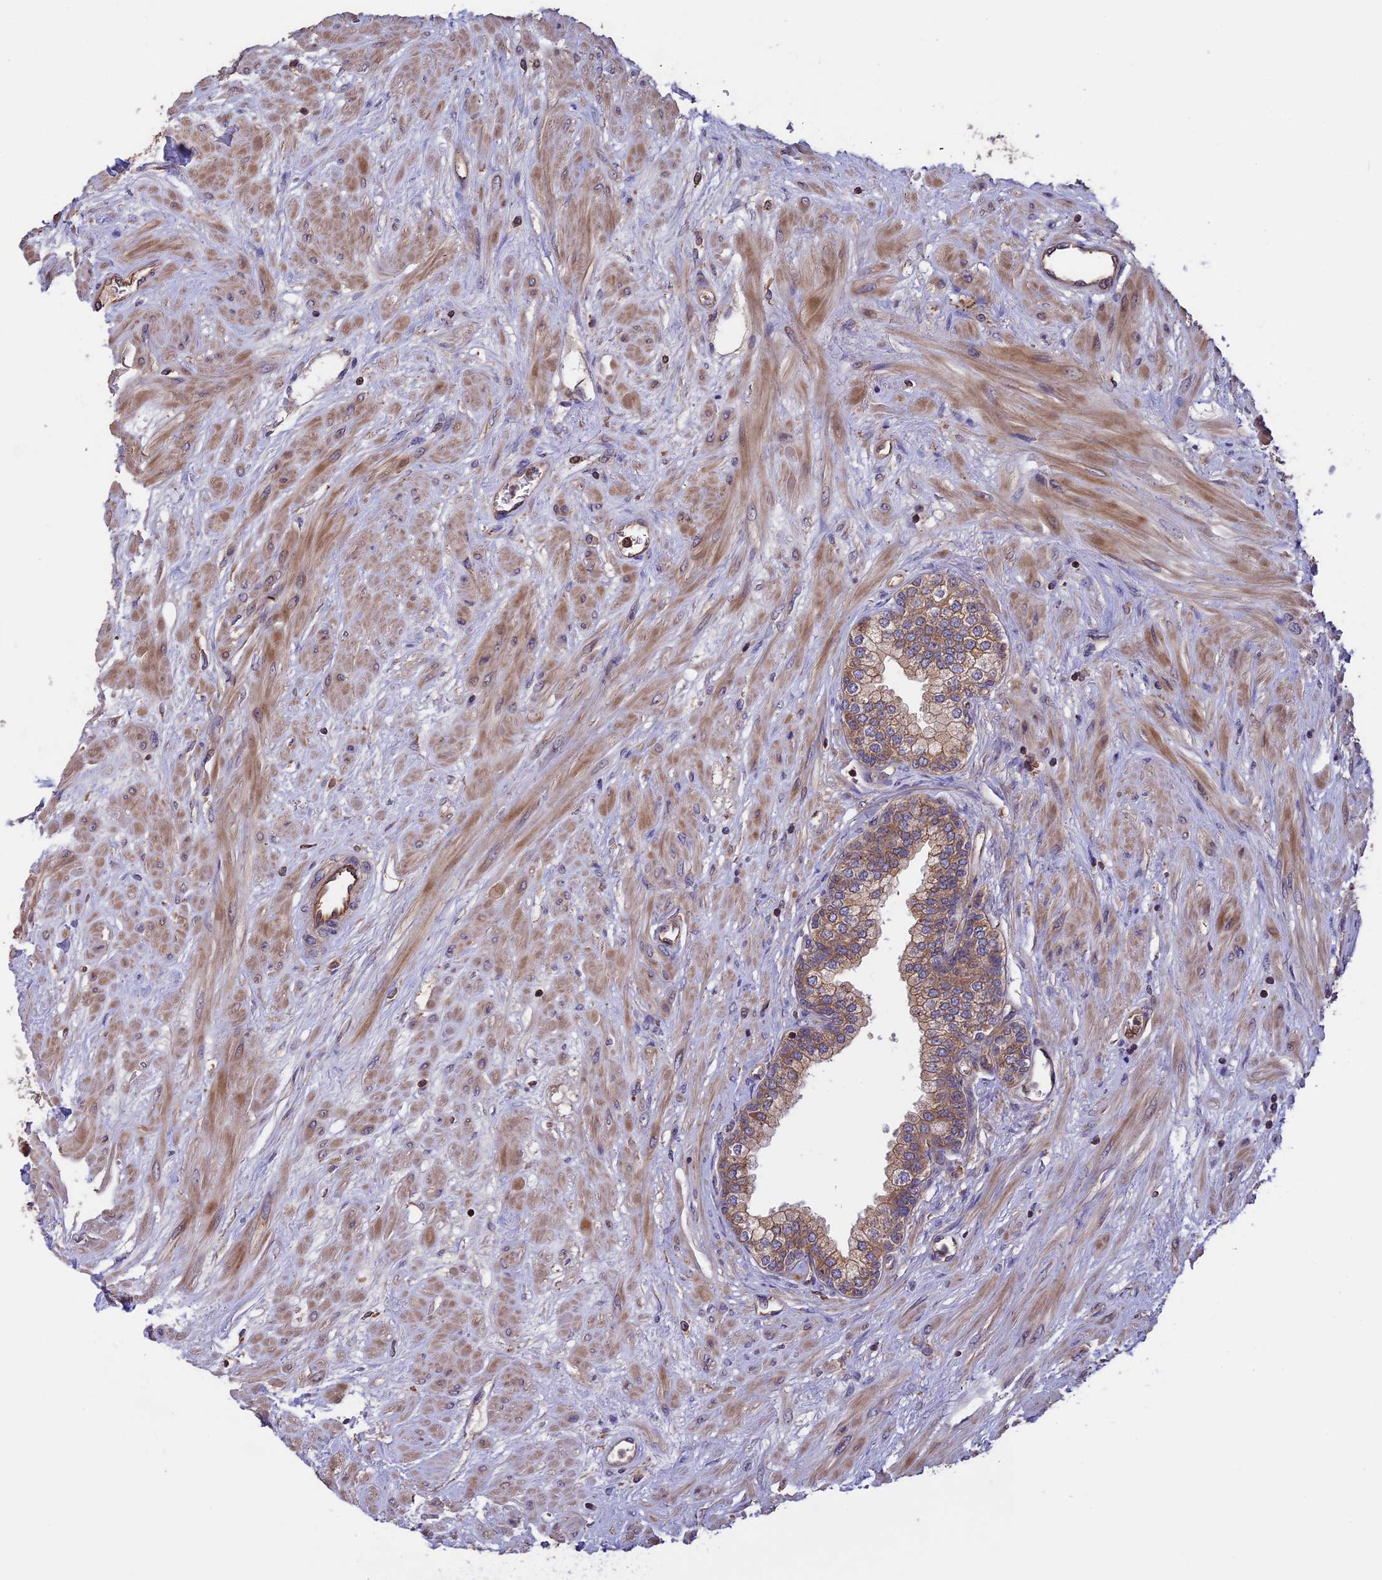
{"staining": {"intensity": "moderate", "quantity": ">75%", "location": "cytoplasmic/membranous"}, "tissue": "prostate", "cell_type": "Glandular cells", "image_type": "normal", "snomed": [{"axis": "morphology", "description": "Normal tissue, NOS"}, {"axis": "topography", "description": "Prostate"}], "caption": "Protein expression analysis of benign prostate reveals moderate cytoplasmic/membranous expression in approximately >75% of glandular cells.", "gene": "GAS8", "patient": {"sex": "male", "age": 60}}